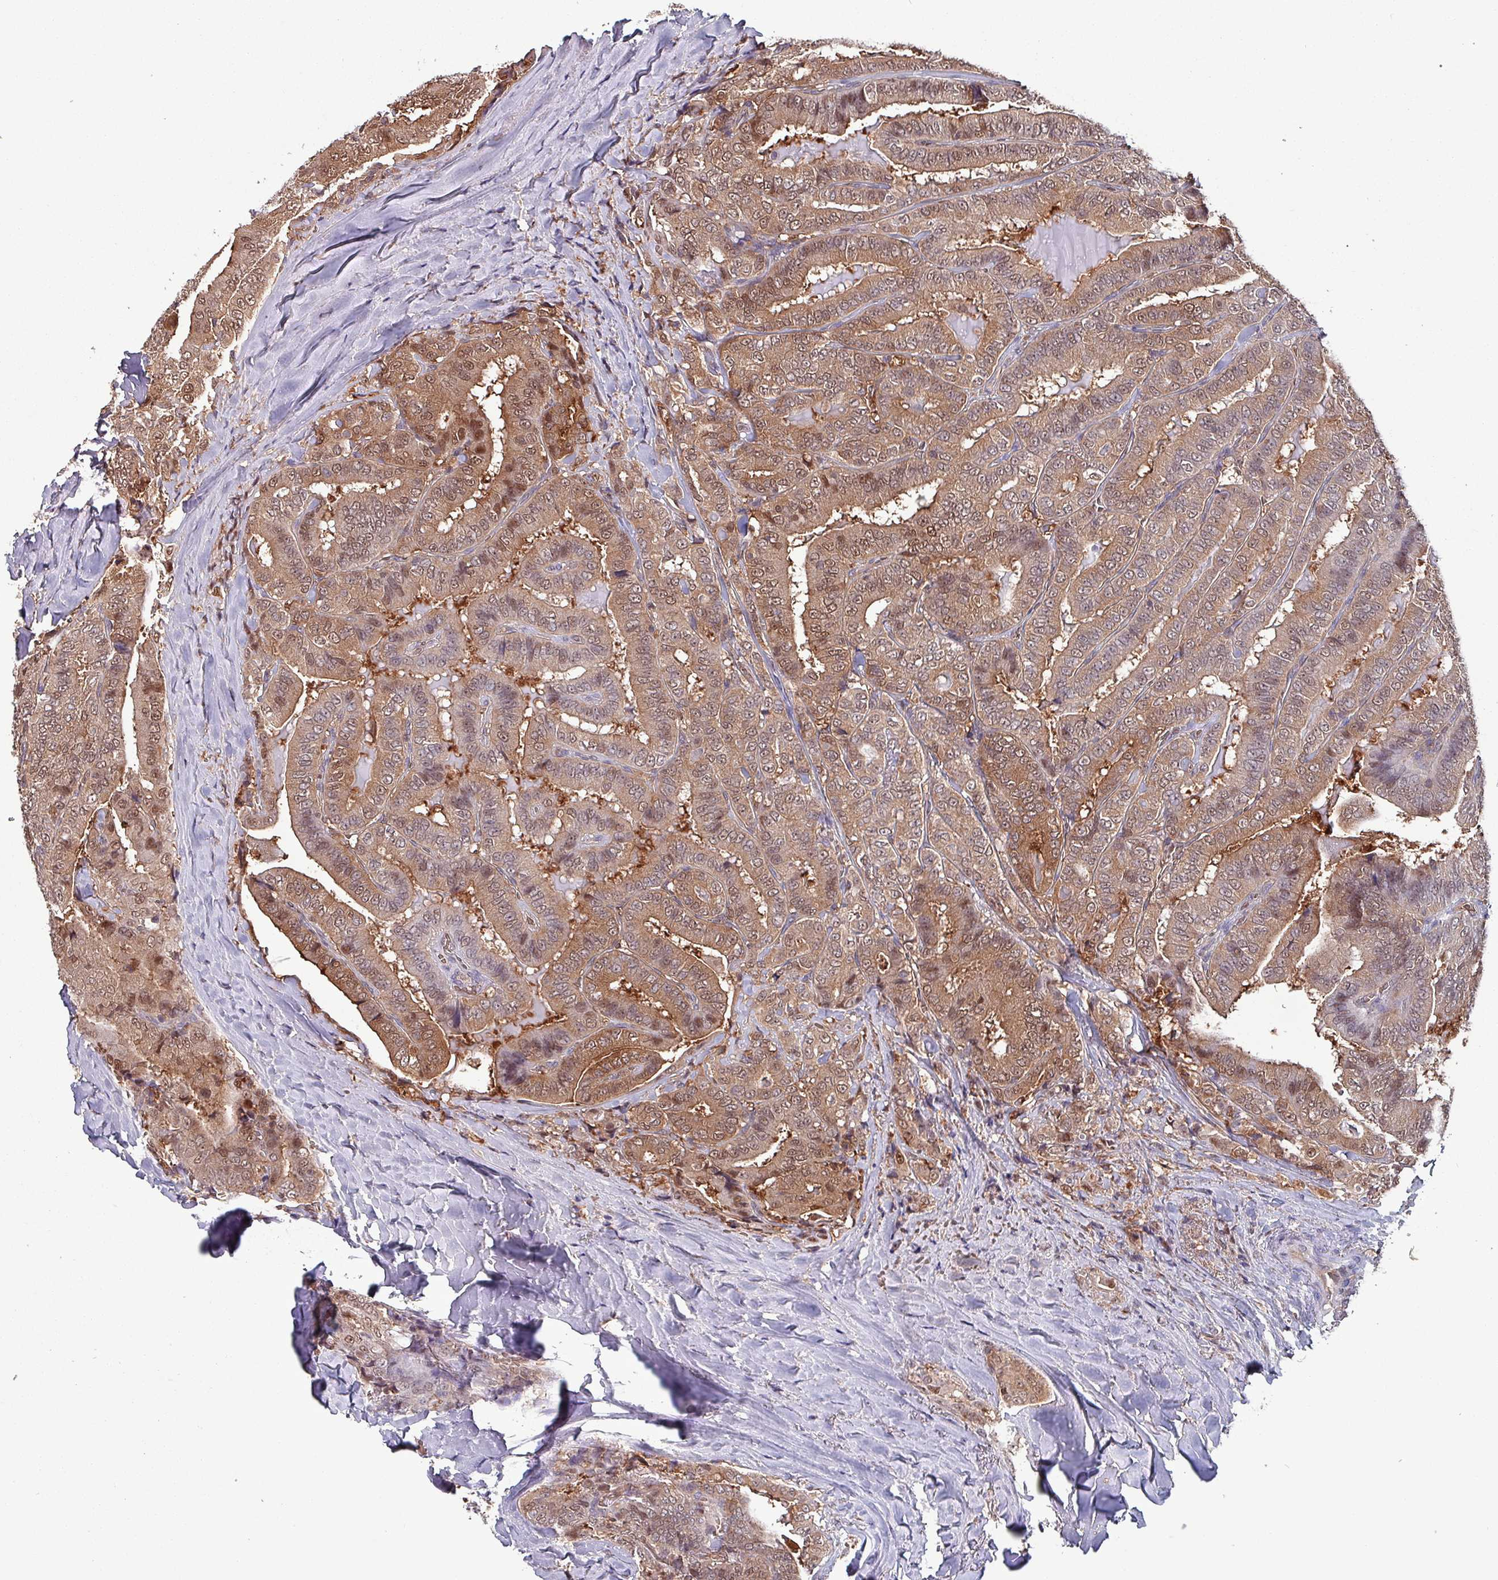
{"staining": {"intensity": "moderate", "quantity": ">75%", "location": "cytoplasmic/membranous,nuclear"}, "tissue": "thyroid cancer", "cell_type": "Tumor cells", "image_type": "cancer", "snomed": [{"axis": "morphology", "description": "Papillary adenocarcinoma, NOS"}, {"axis": "topography", "description": "Thyroid gland"}], "caption": "An image of papillary adenocarcinoma (thyroid) stained for a protein displays moderate cytoplasmic/membranous and nuclear brown staining in tumor cells.", "gene": "PSMB8", "patient": {"sex": "male", "age": 61}}